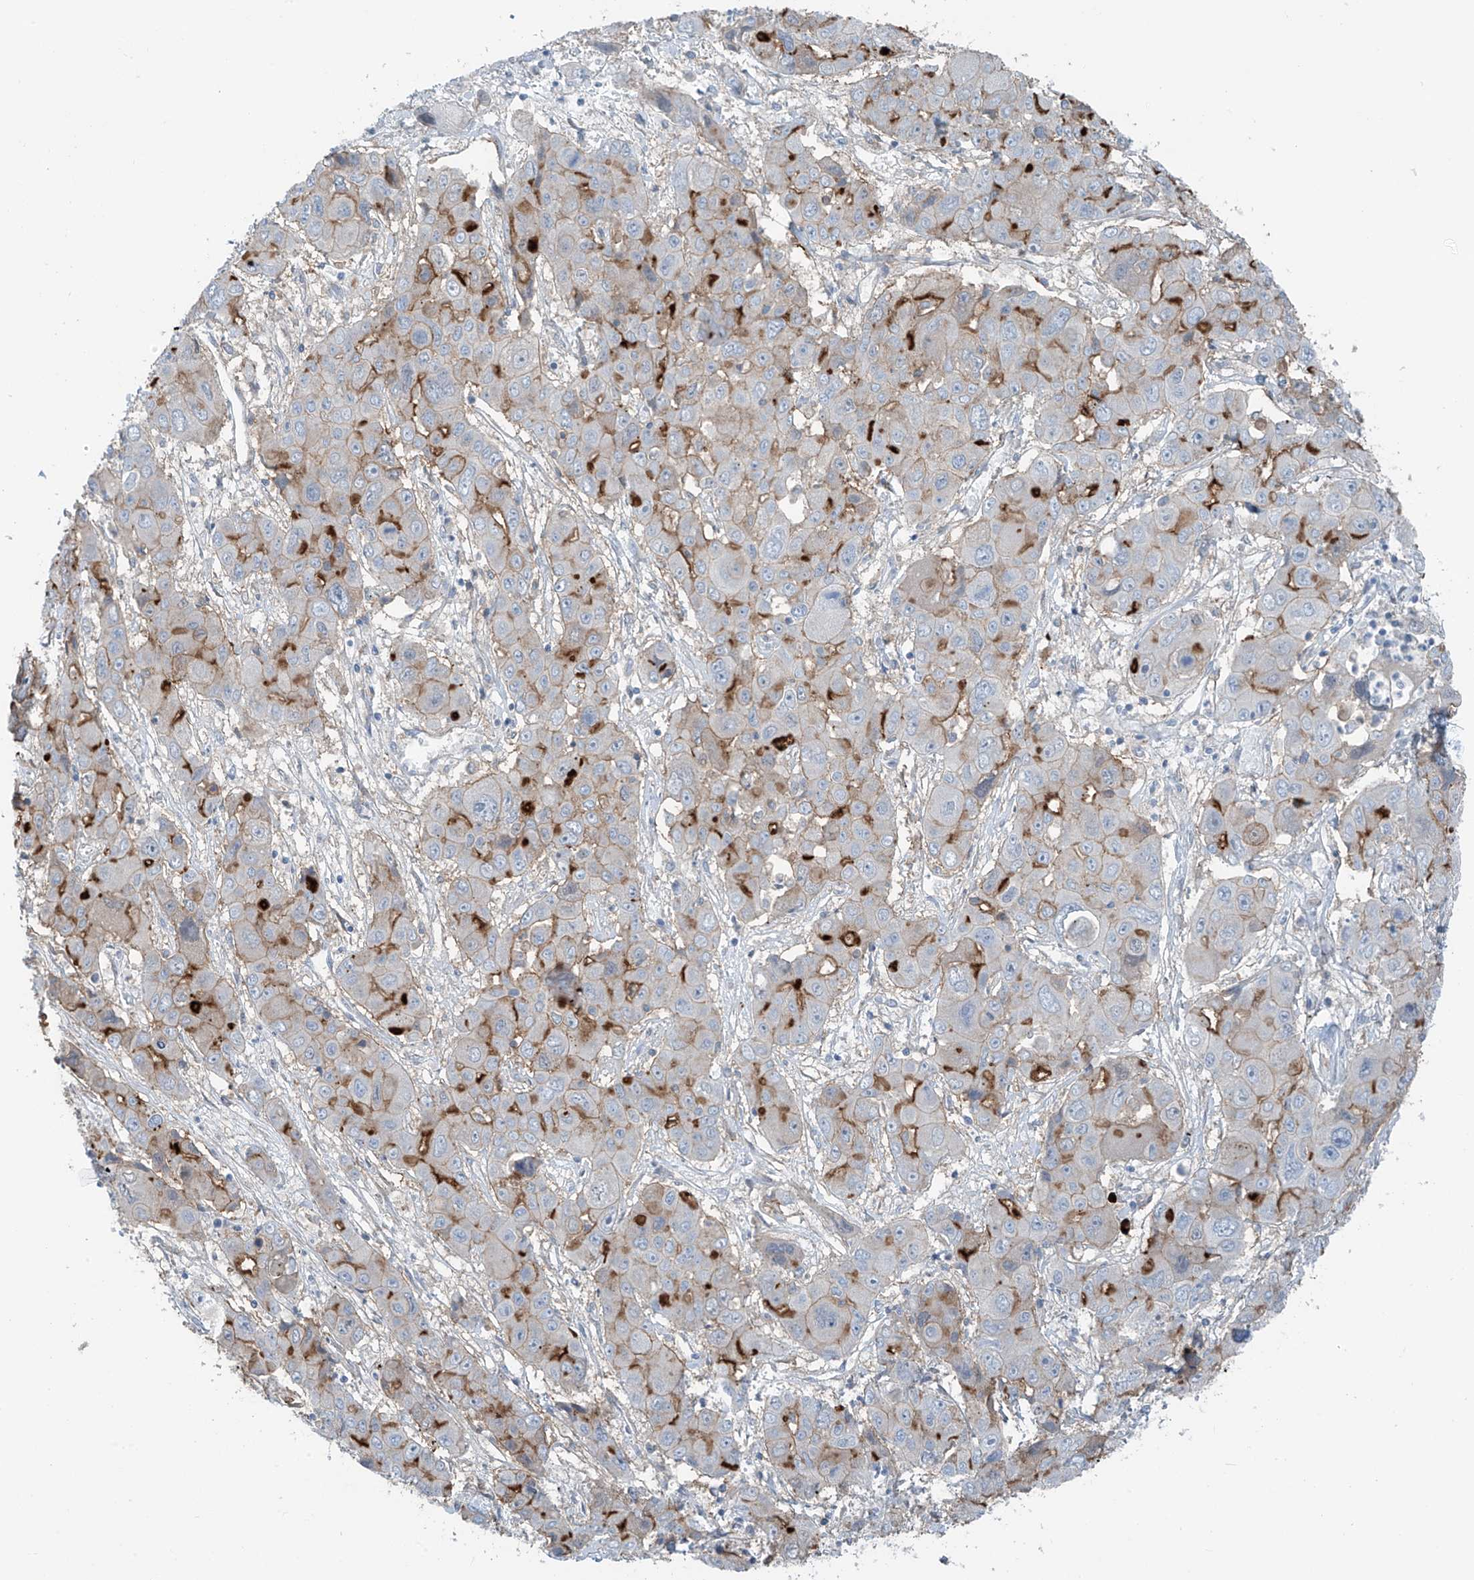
{"staining": {"intensity": "moderate", "quantity": "25%-75%", "location": "cytoplasmic/membranous"}, "tissue": "liver cancer", "cell_type": "Tumor cells", "image_type": "cancer", "snomed": [{"axis": "morphology", "description": "Cholangiocarcinoma"}, {"axis": "topography", "description": "Liver"}], "caption": "This is an image of immunohistochemistry staining of liver cancer (cholangiocarcinoma), which shows moderate expression in the cytoplasmic/membranous of tumor cells.", "gene": "ZNF793", "patient": {"sex": "male", "age": 67}}